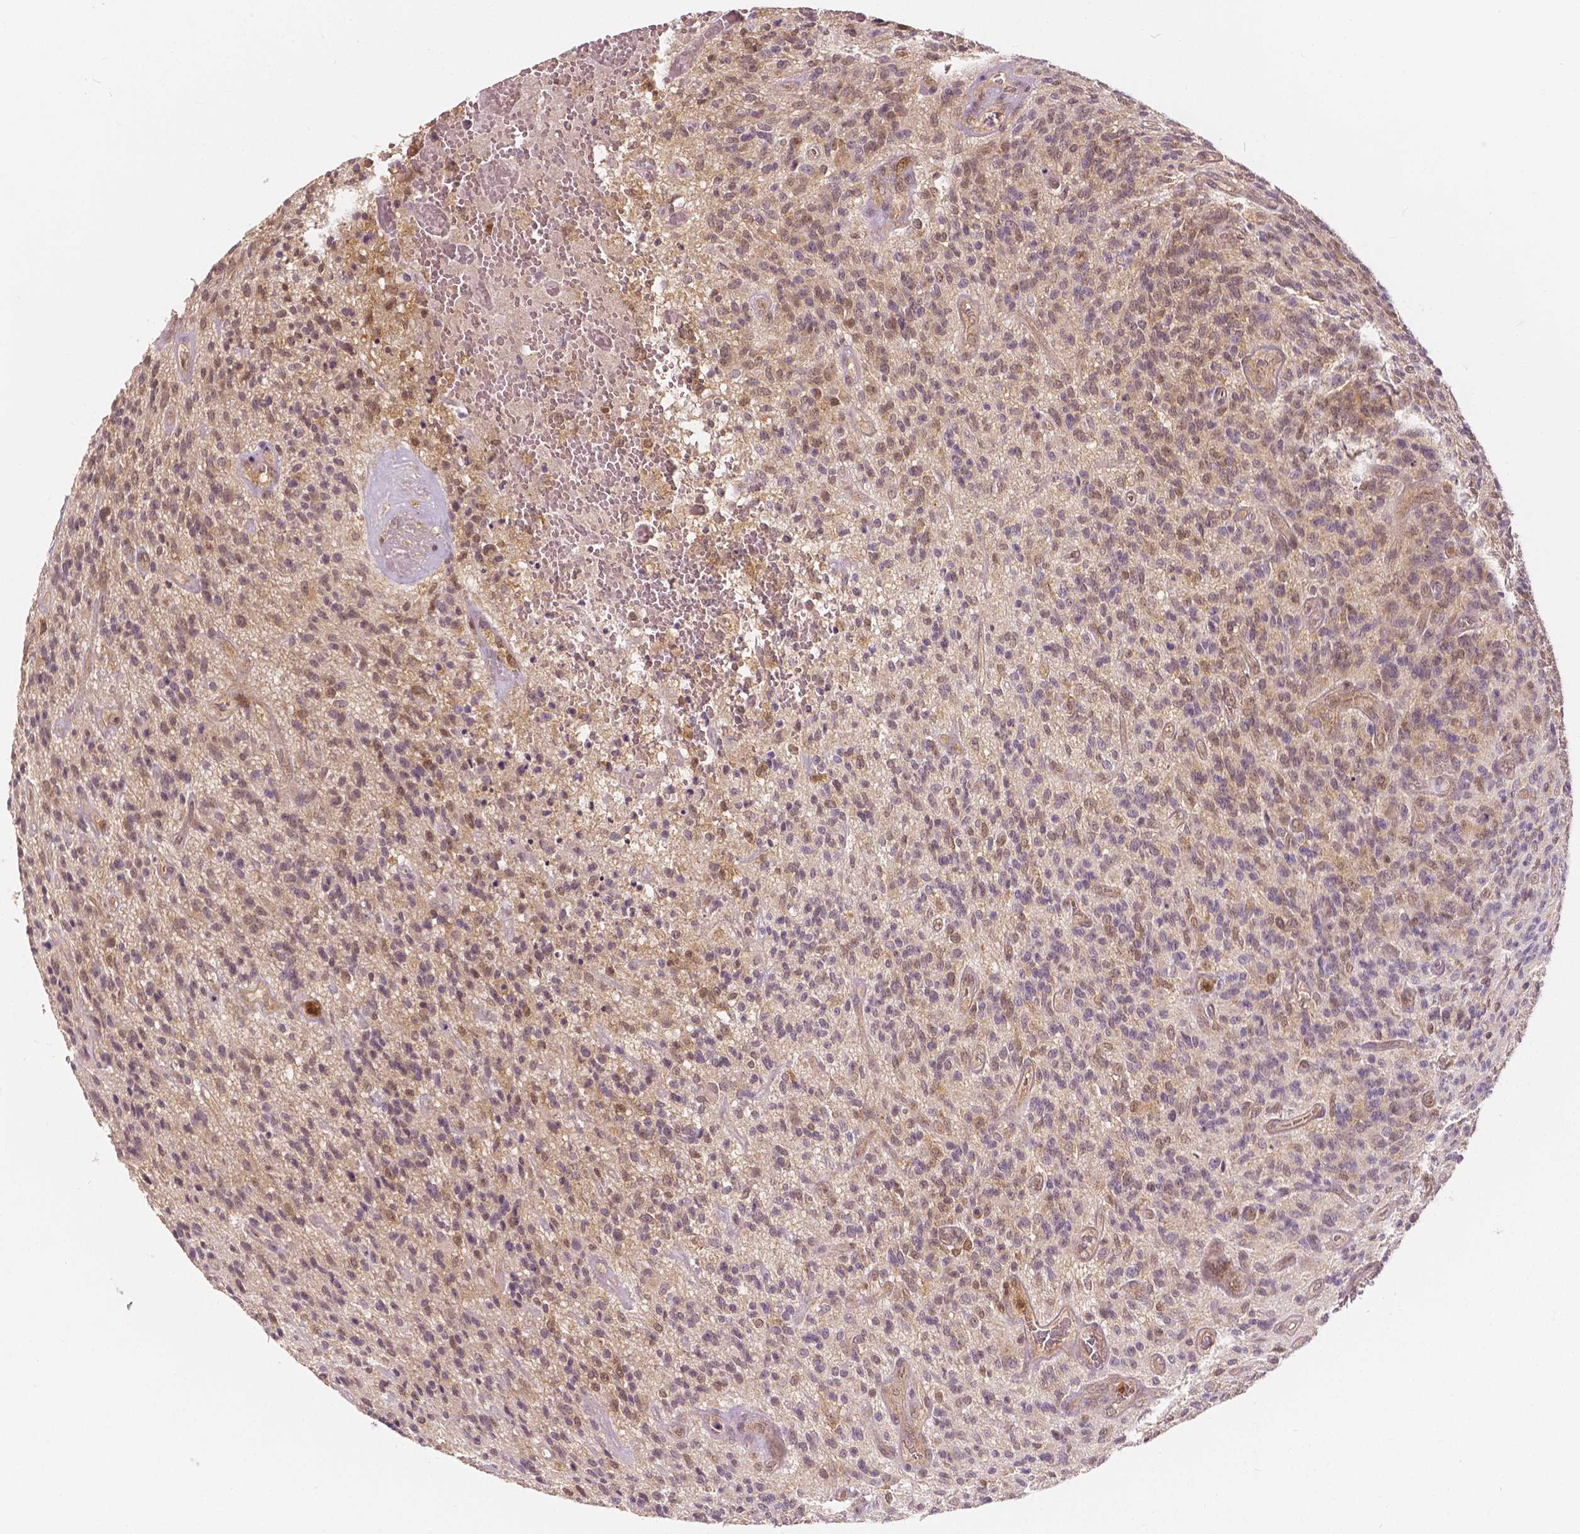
{"staining": {"intensity": "weak", "quantity": "25%-75%", "location": "cytoplasmic/membranous,nuclear"}, "tissue": "glioma", "cell_type": "Tumor cells", "image_type": "cancer", "snomed": [{"axis": "morphology", "description": "Glioma, malignant, High grade"}, {"axis": "topography", "description": "Brain"}], "caption": "Immunohistochemical staining of glioma shows low levels of weak cytoplasmic/membranous and nuclear expression in approximately 25%-75% of tumor cells. (brown staining indicates protein expression, while blue staining denotes nuclei).", "gene": "NAPRT", "patient": {"sex": "male", "age": 76}}